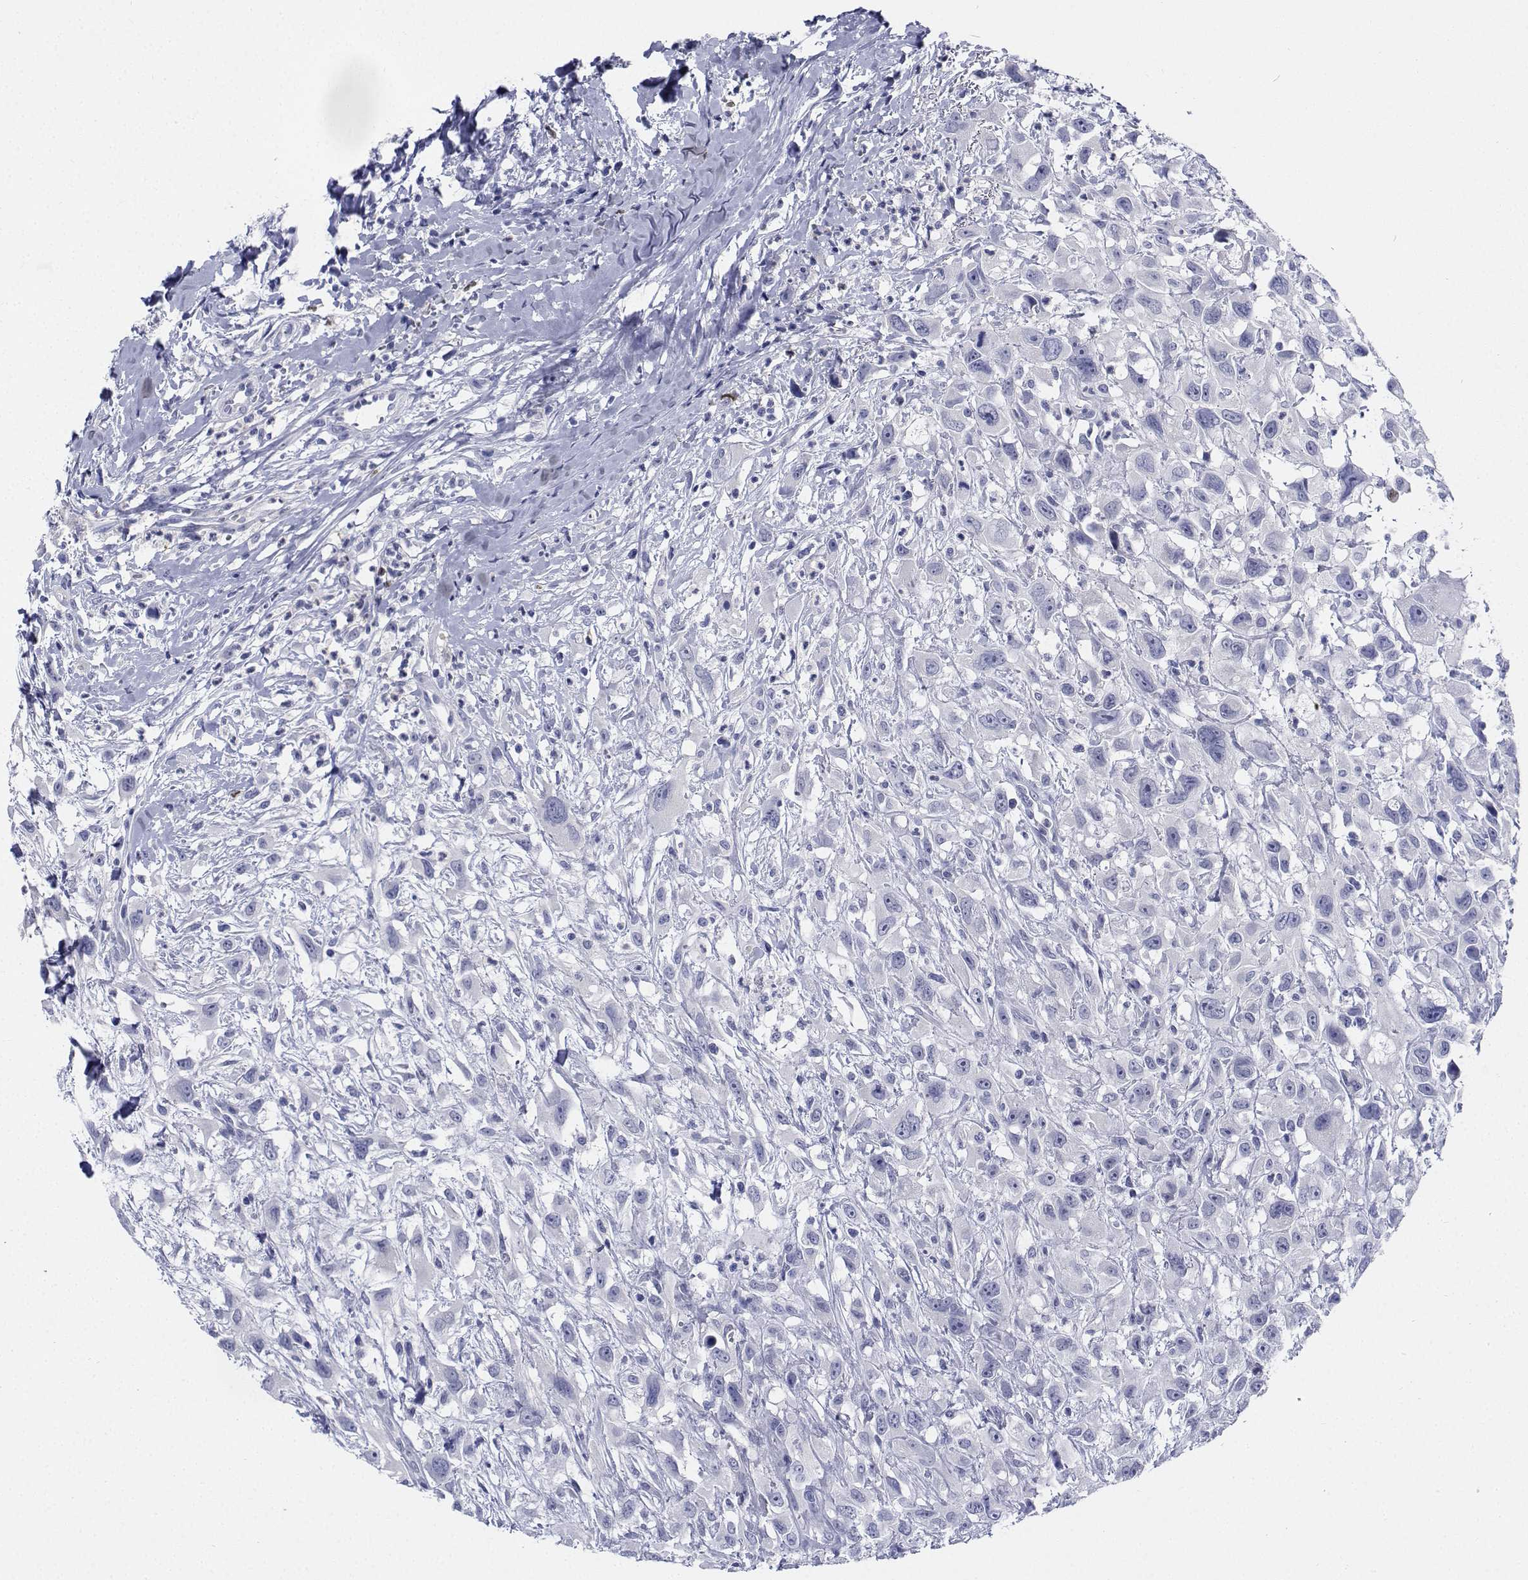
{"staining": {"intensity": "negative", "quantity": "none", "location": "none"}, "tissue": "head and neck cancer", "cell_type": "Tumor cells", "image_type": "cancer", "snomed": [{"axis": "morphology", "description": "Squamous cell carcinoma, NOS"}, {"axis": "morphology", "description": "Squamous cell carcinoma, metastatic, NOS"}, {"axis": "topography", "description": "Oral tissue"}, {"axis": "topography", "description": "Head-Neck"}], "caption": "Head and neck cancer (metastatic squamous cell carcinoma) stained for a protein using immunohistochemistry reveals no positivity tumor cells.", "gene": "PLXNA4", "patient": {"sex": "female", "age": 85}}